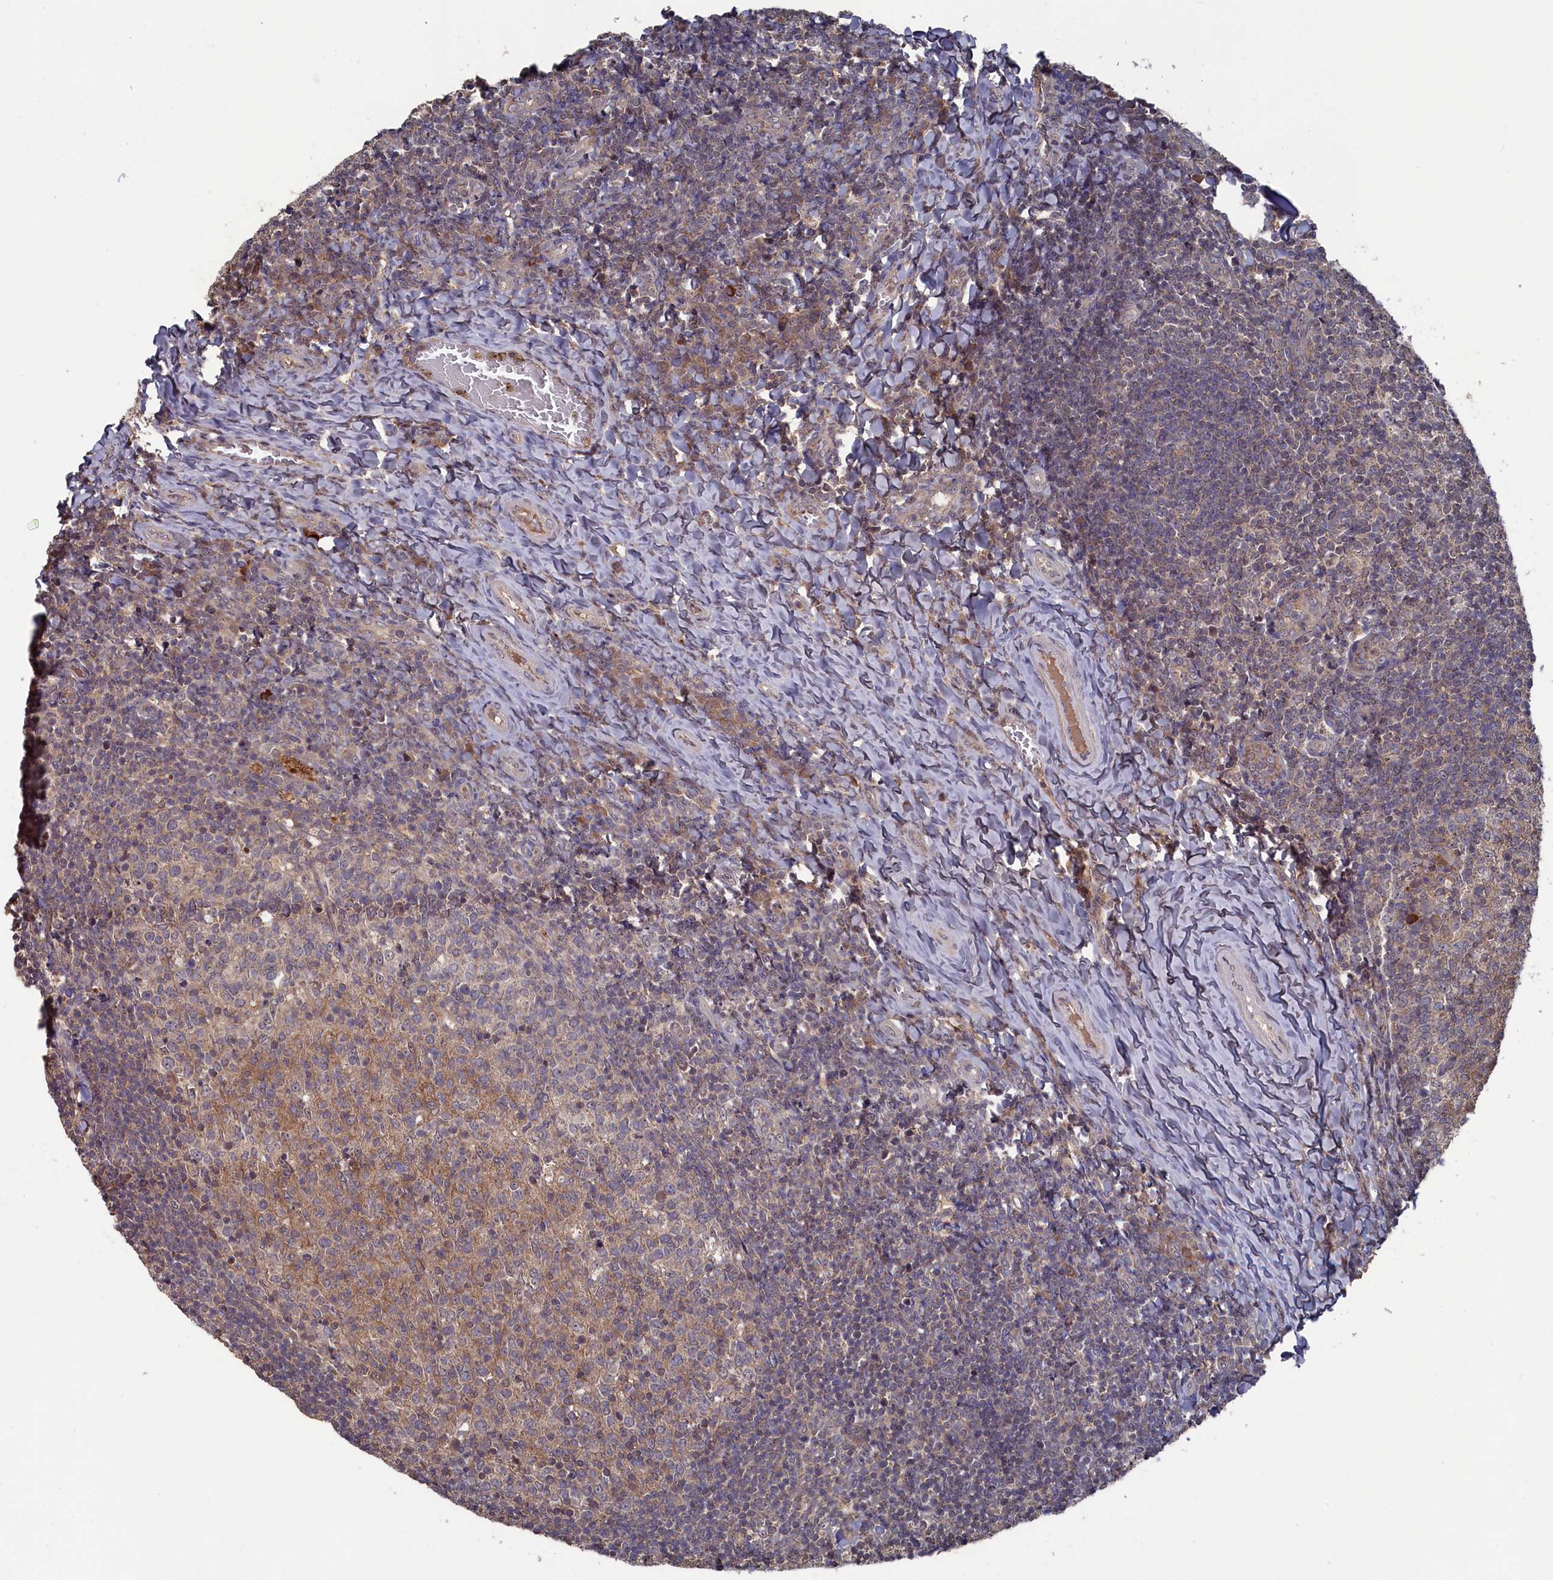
{"staining": {"intensity": "moderate", "quantity": ">75%", "location": "cytoplasmic/membranous"}, "tissue": "tonsil", "cell_type": "Germinal center cells", "image_type": "normal", "snomed": [{"axis": "morphology", "description": "Normal tissue, NOS"}, {"axis": "topography", "description": "Tonsil"}], "caption": "DAB immunohistochemical staining of benign human tonsil exhibits moderate cytoplasmic/membranous protein expression in approximately >75% of germinal center cells. The staining is performed using DAB (3,3'-diaminobenzidine) brown chromogen to label protein expression. The nuclei are counter-stained blue using hematoxylin.", "gene": "TMC5", "patient": {"sex": "female", "age": 10}}